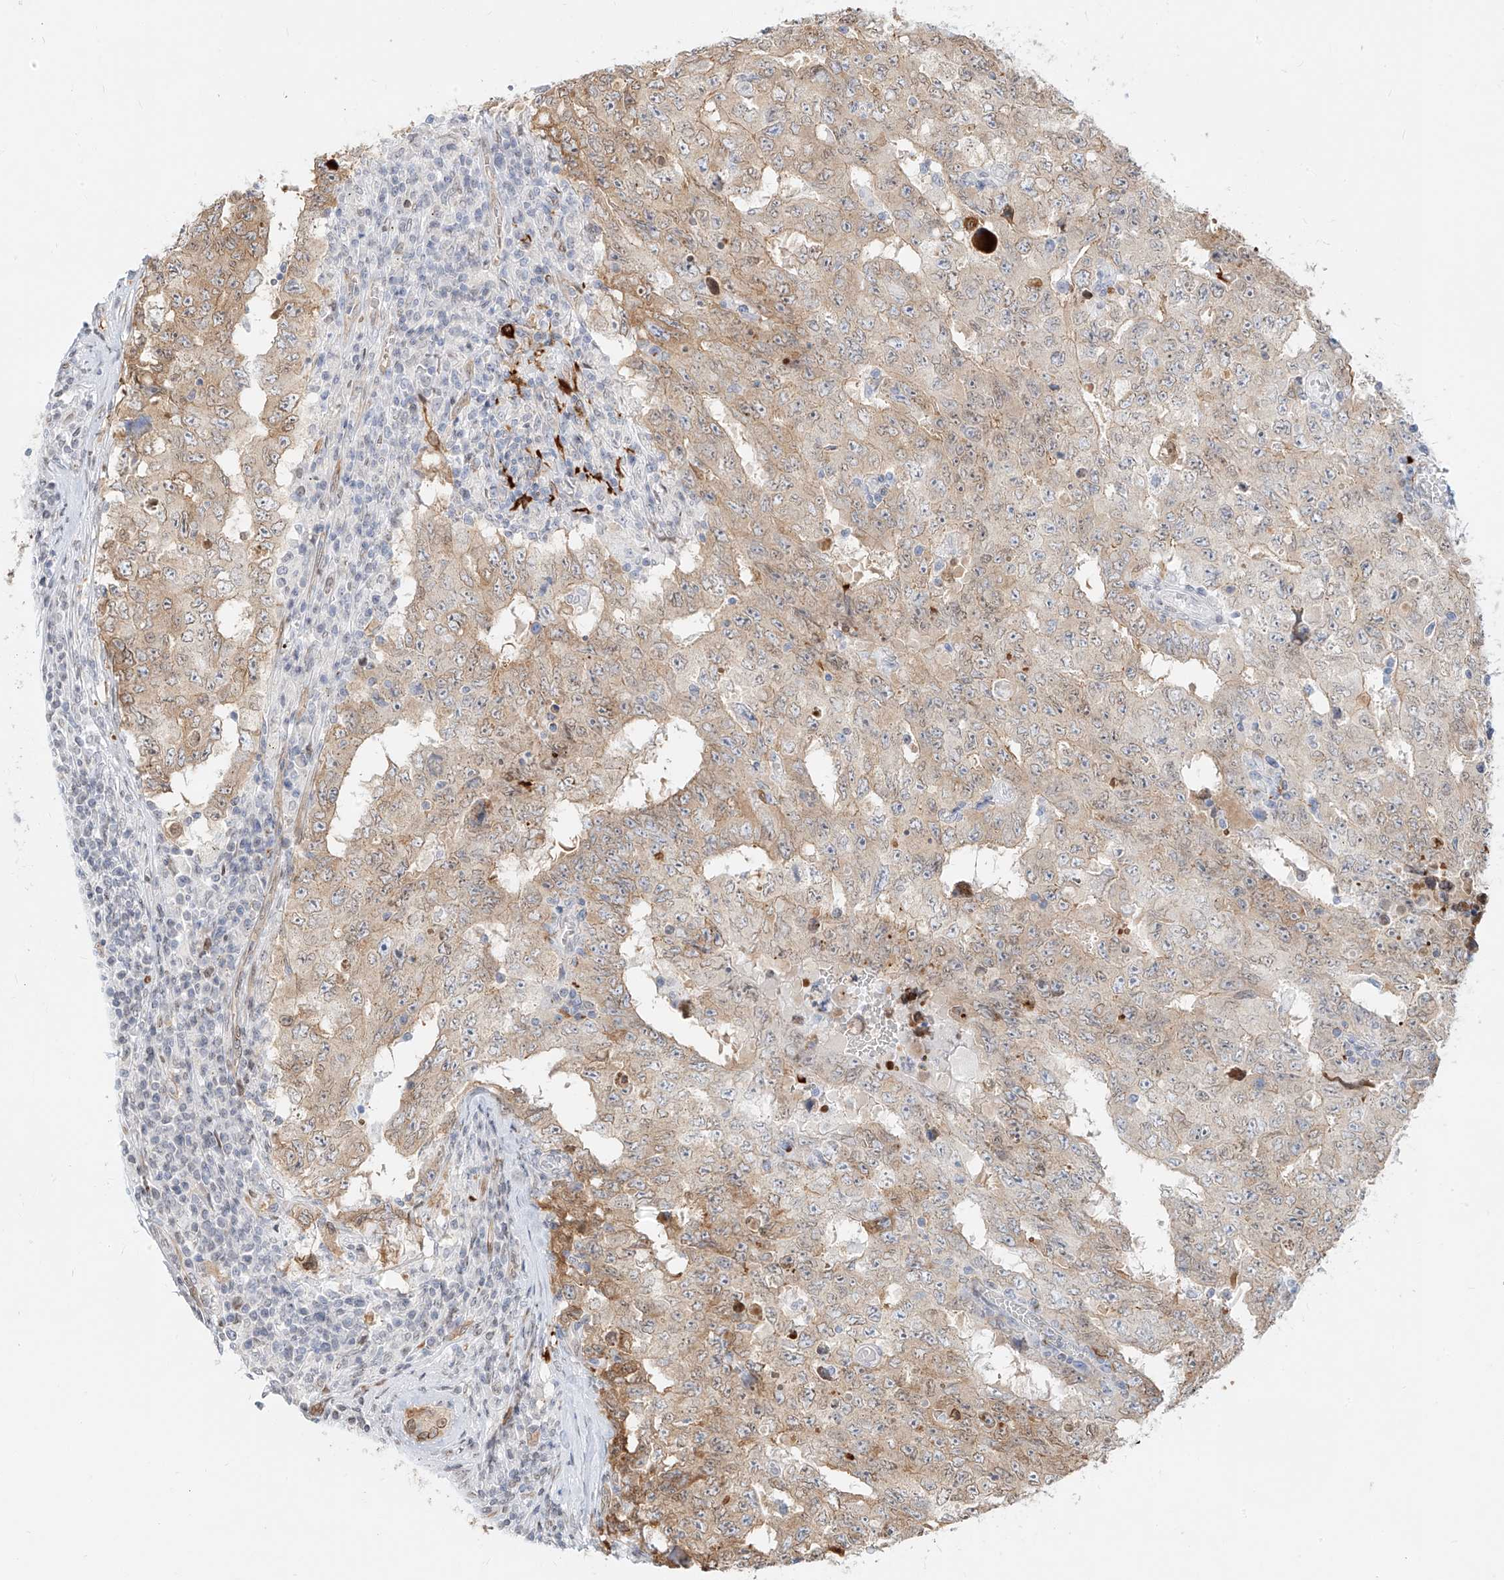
{"staining": {"intensity": "weak", "quantity": "25%-75%", "location": "cytoplasmic/membranous"}, "tissue": "testis cancer", "cell_type": "Tumor cells", "image_type": "cancer", "snomed": [{"axis": "morphology", "description": "Carcinoma, Embryonal, NOS"}, {"axis": "topography", "description": "Testis"}], "caption": "Tumor cells reveal weak cytoplasmic/membranous positivity in about 25%-75% of cells in testis cancer. The protein is stained brown, and the nuclei are stained in blue (DAB IHC with brightfield microscopy, high magnification).", "gene": "NHSL1", "patient": {"sex": "male", "age": 26}}